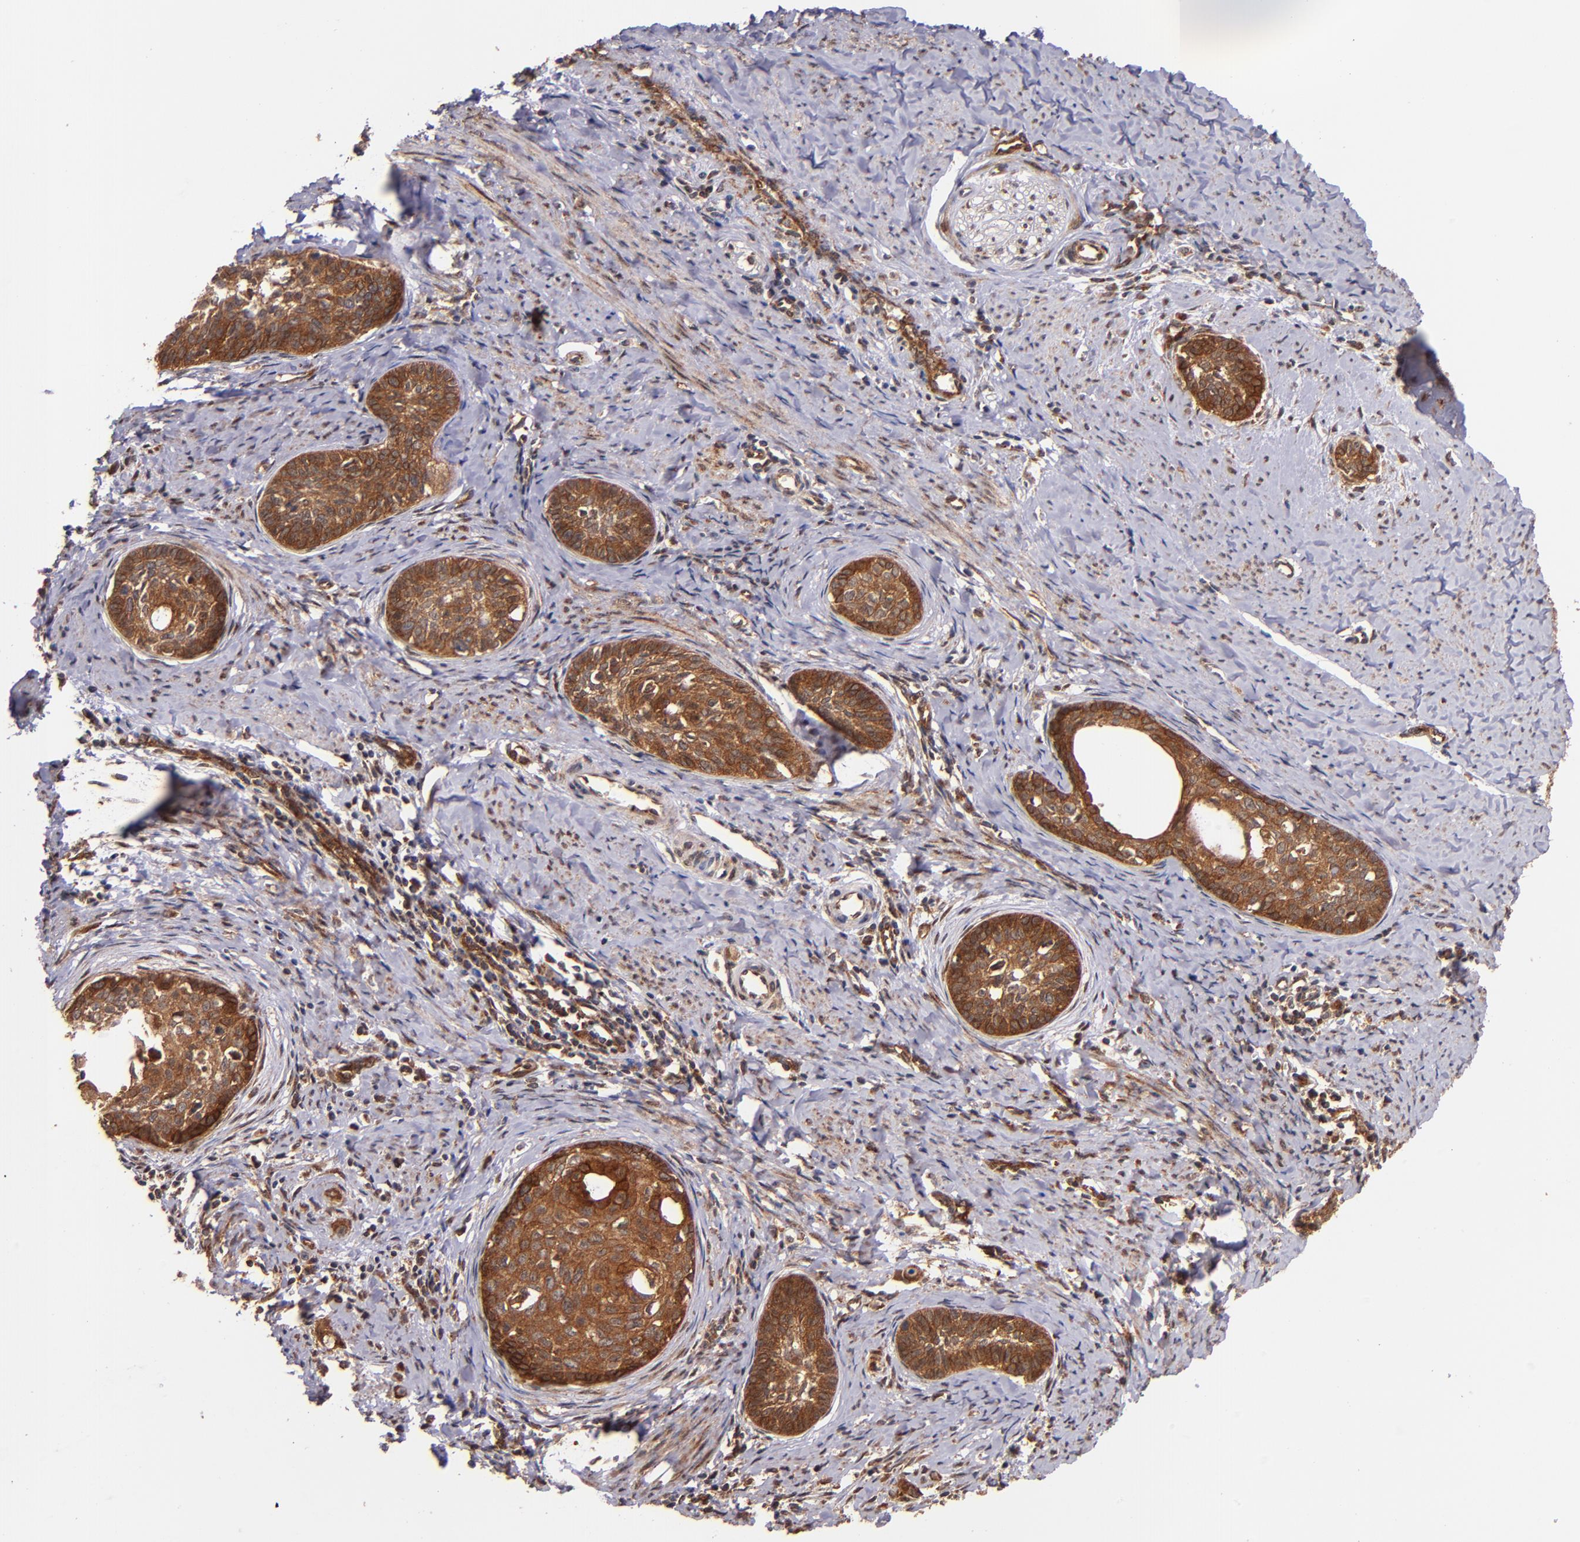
{"staining": {"intensity": "strong", "quantity": ">75%", "location": "cytoplasmic/membranous"}, "tissue": "cervical cancer", "cell_type": "Tumor cells", "image_type": "cancer", "snomed": [{"axis": "morphology", "description": "Squamous cell carcinoma, NOS"}, {"axis": "topography", "description": "Cervix"}], "caption": "Protein staining of cervical cancer (squamous cell carcinoma) tissue shows strong cytoplasmic/membranous positivity in about >75% of tumor cells.", "gene": "STX8", "patient": {"sex": "female", "age": 33}}